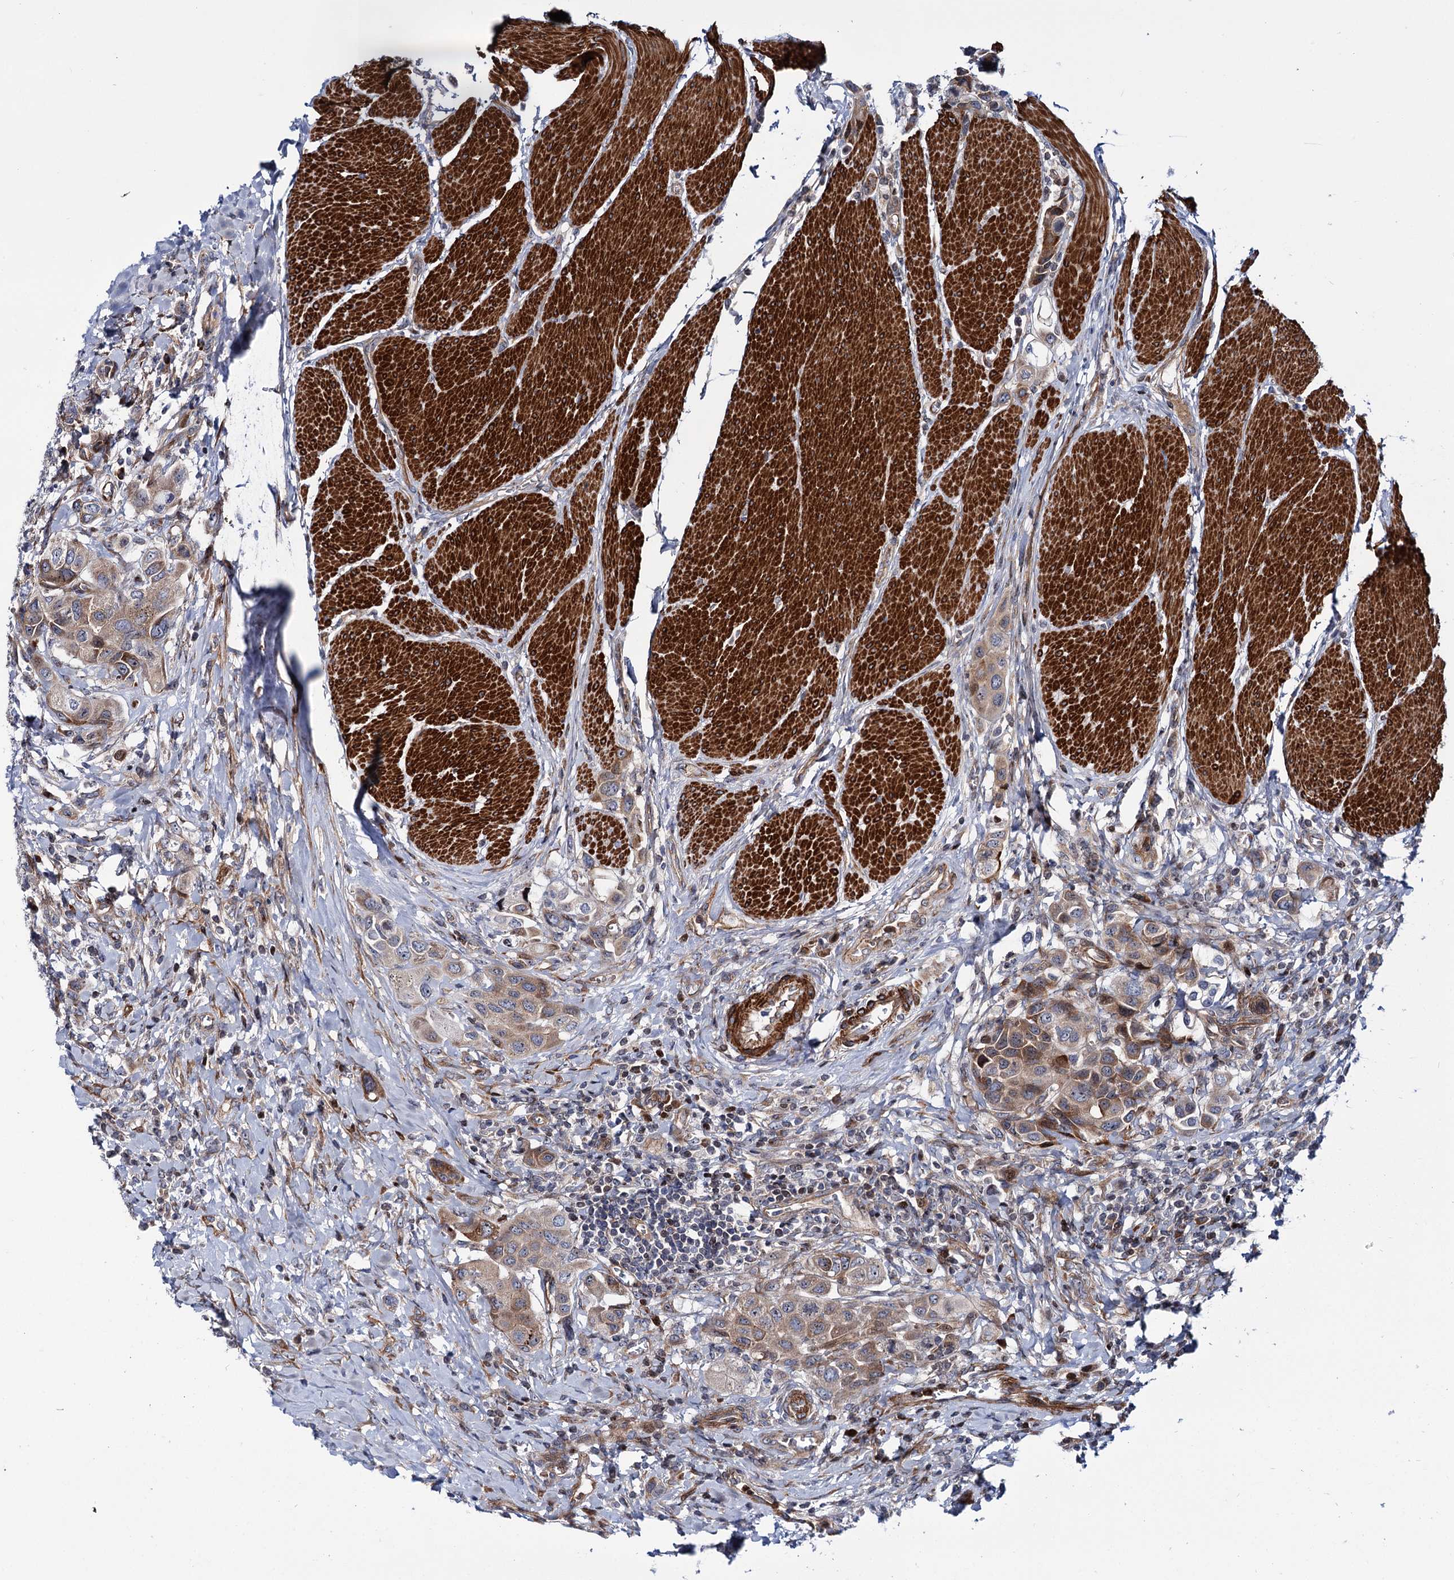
{"staining": {"intensity": "moderate", "quantity": "25%-75%", "location": "cytoplasmic/membranous"}, "tissue": "urothelial cancer", "cell_type": "Tumor cells", "image_type": "cancer", "snomed": [{"axis": "morphology", "description": "Urothelial carcinoma, High grade"}, {"axis": "topography", "description": "Urinary bladder"}], "caption": "Urothelial carcinoma (high-grade) was stained to show a protein in brown. There is medium levels of moderate cytoplasmic/membranous expression in approximately 25%-75% of tumor cells.", "gene": "THAP9", "patient": {"sex": "male", "age": 50}}